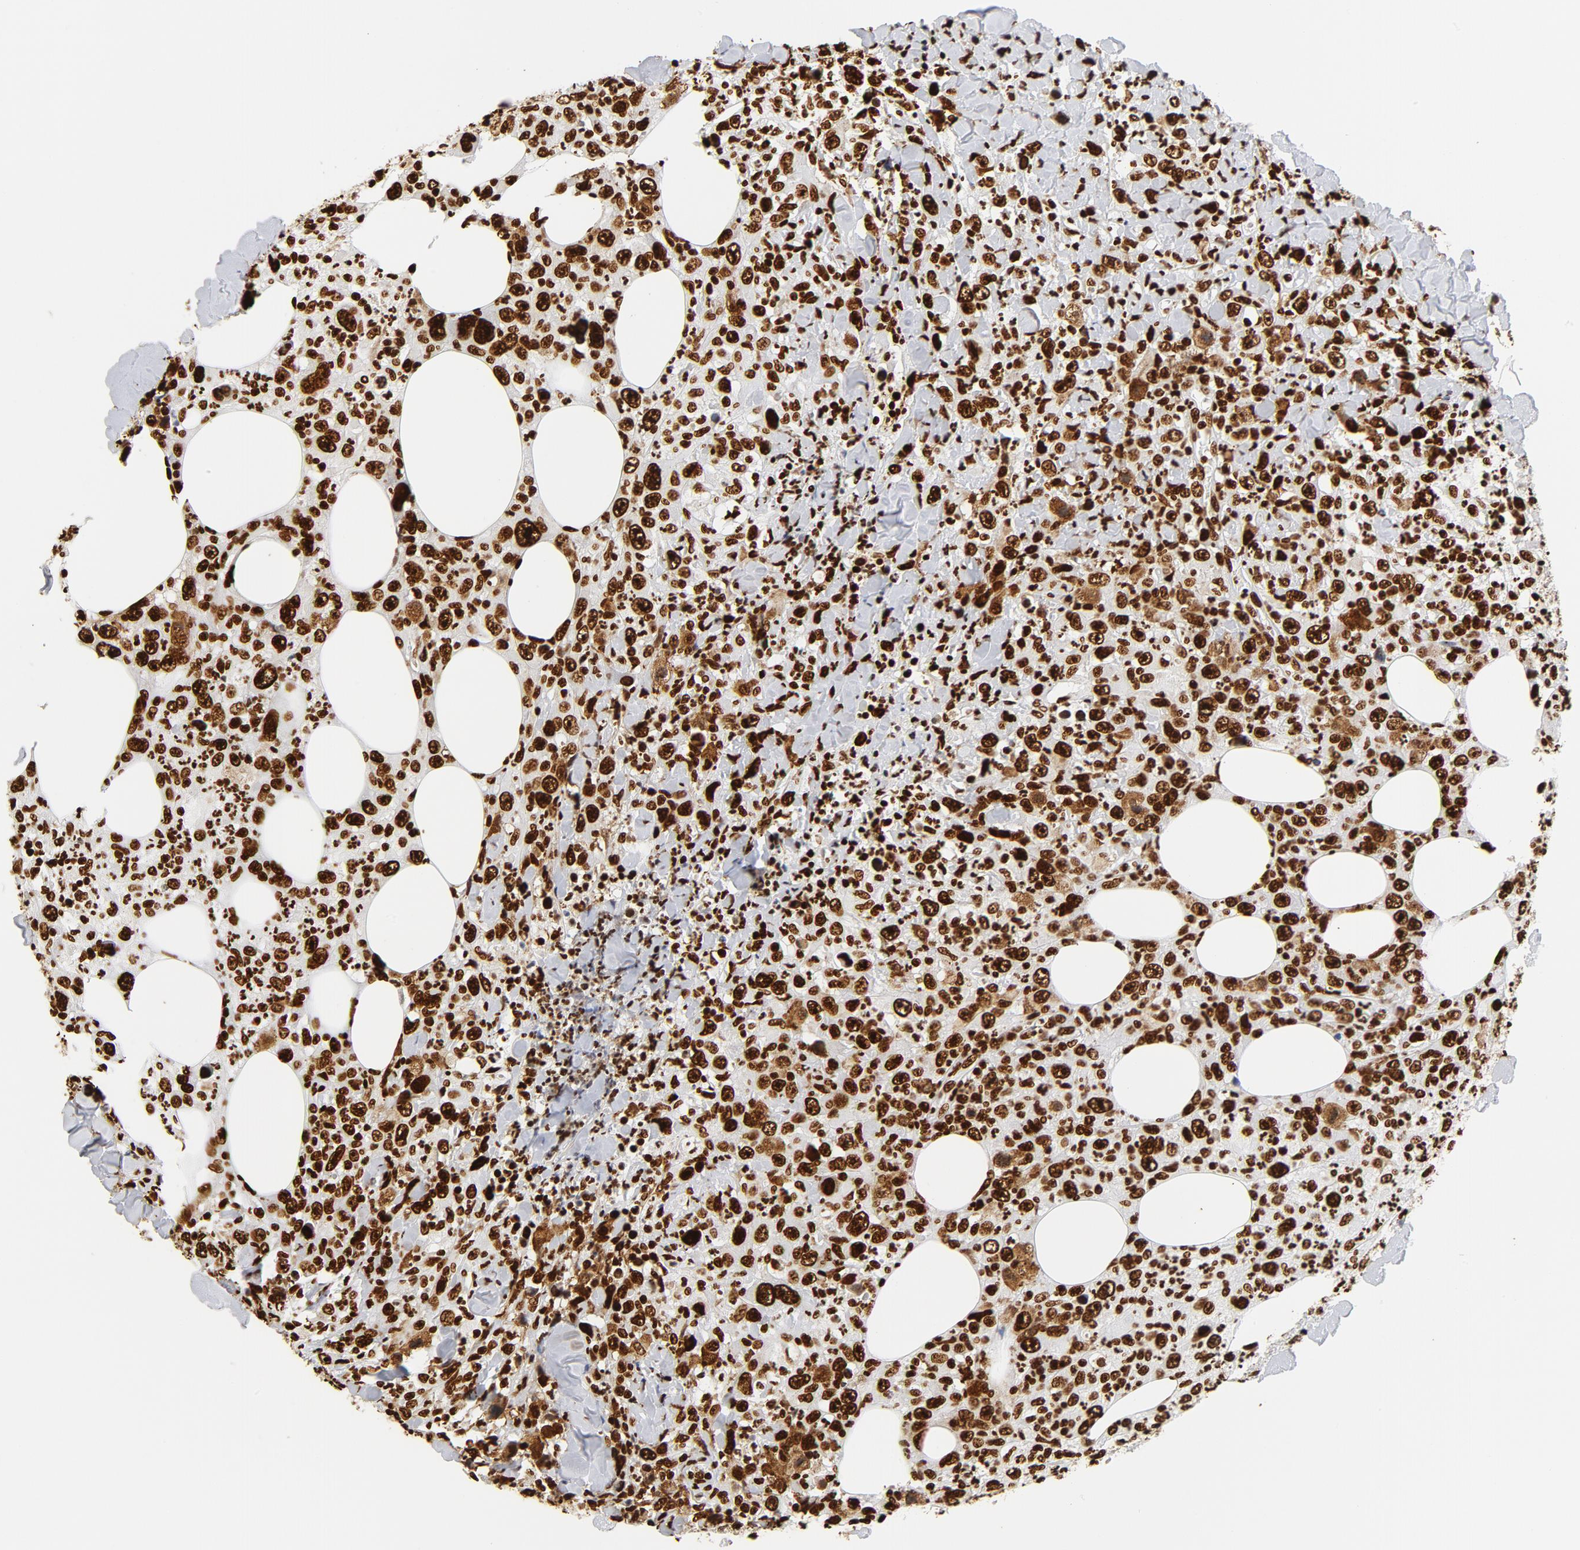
{"staining": {"intensity": "strong", "quantity": ">75%", "location": "cytoplasmic/membranous,nuclear"}, "tissue": "thyroid cancer", "cell_type": "Tumor cells", "image_type": "cancer", "snomed": [{"axis": "morphology", "description": "Carcinoma, NOS"}, {"axis": "topography", "description": "Thyroid gland"}], "caption": "Human thyroid cancer stained with a brown dye shows strong cytoplasmic/membranous and nuclear positive positivity in about >75% of tumor cells.", "gene": "XRCC6", "patient": {"sex": "female", "age": 77}}